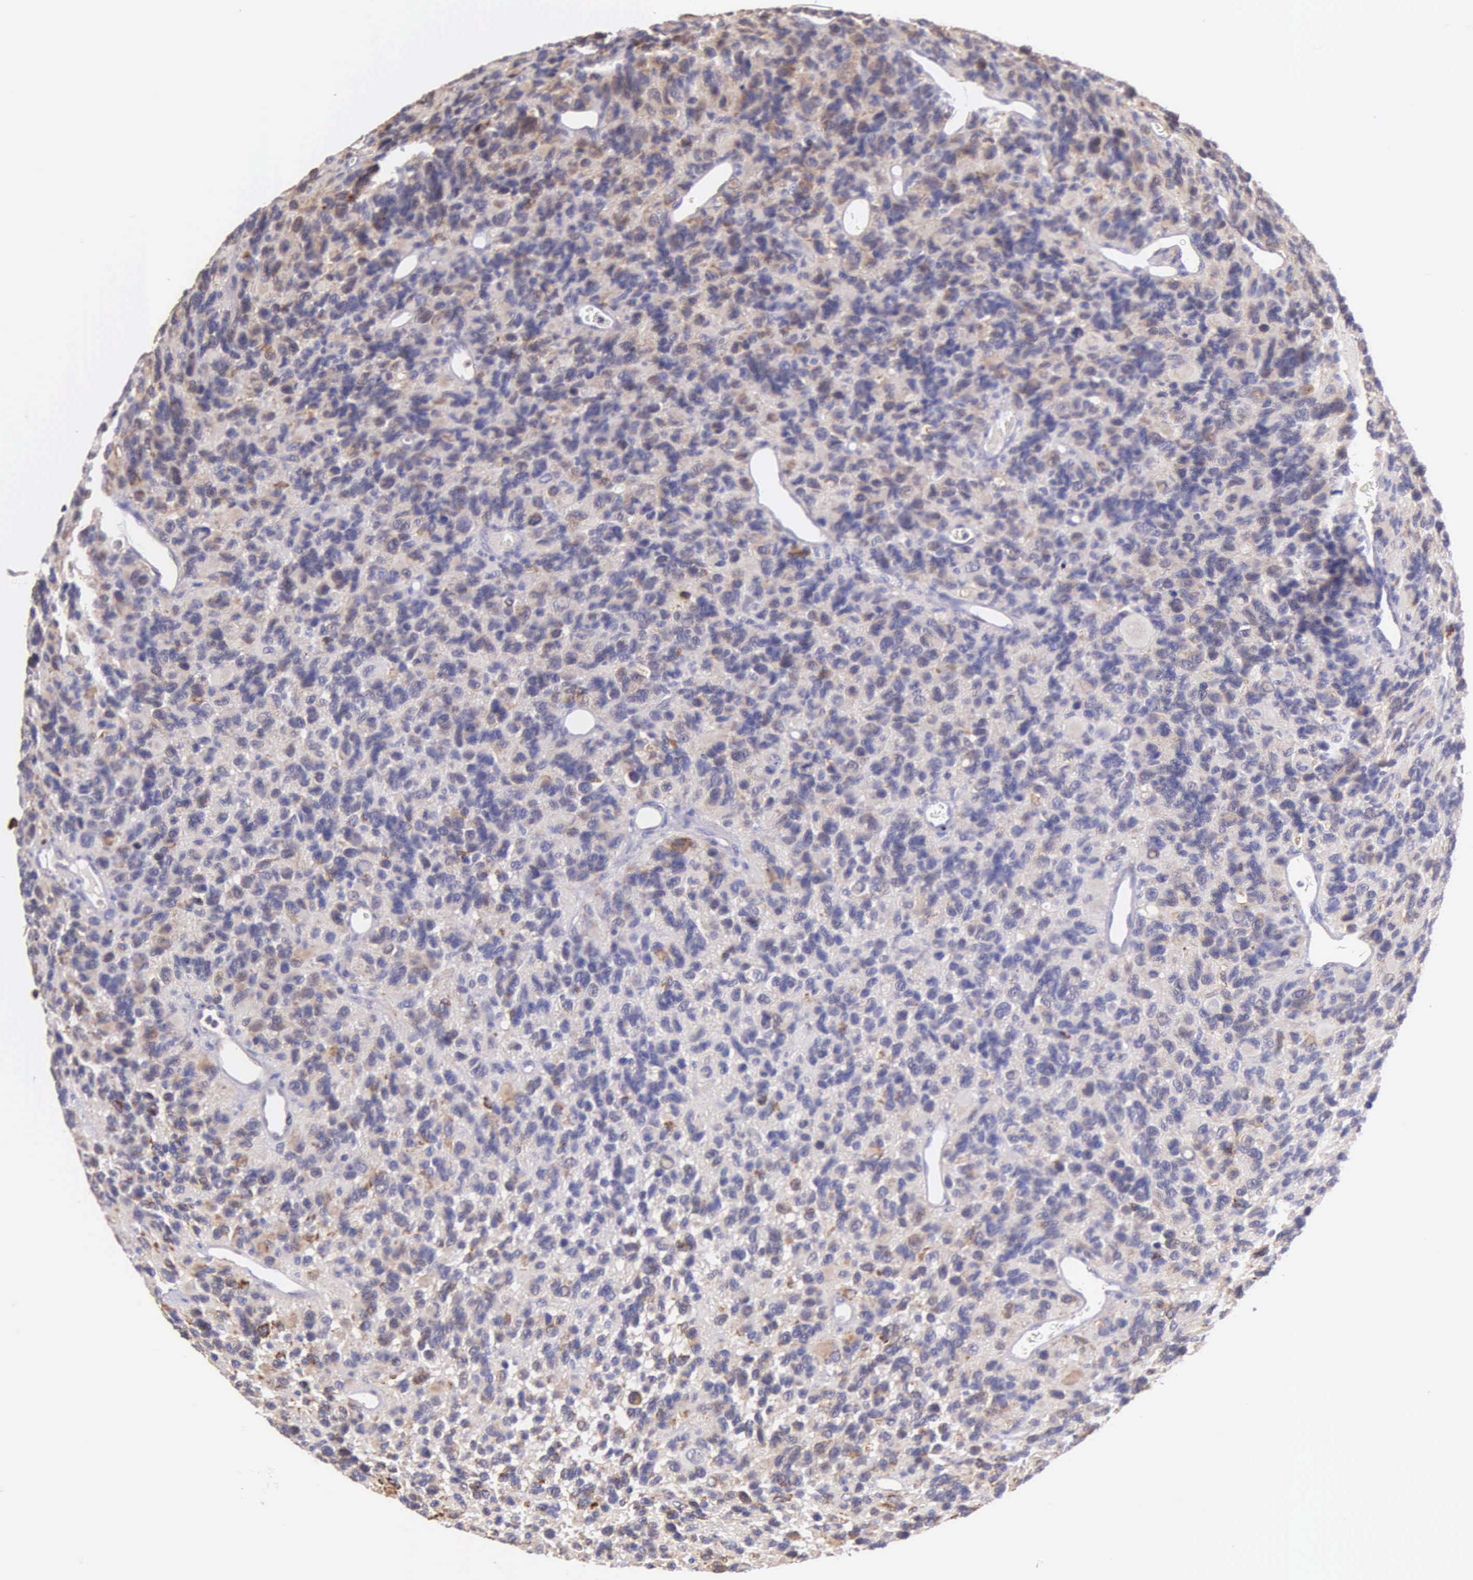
{"staining": {"intensity": "weak", "quantity": "25%-75%", "location": "cytoplasmic/membranous"}, "tissue": "glioma", "cell_type": "Tumor cells", "image_type": "cancer", "snomed": [{"axis": "morphology", "description": "Glioma, malignant, High grade"}, {"axis": "topography", "description": "Brain"}], "caption": "Immunohistochemistry (IHC) photomicrograph of human malignant glioma (high-grade) stained for a protein (brown), which demonstrates low levels of weak cytoplasmic/membranous positivity in approximately 25%-75% of tumor cells.", "gene": "CKAP4", "patient": {"sex": "male", "age": 77}}